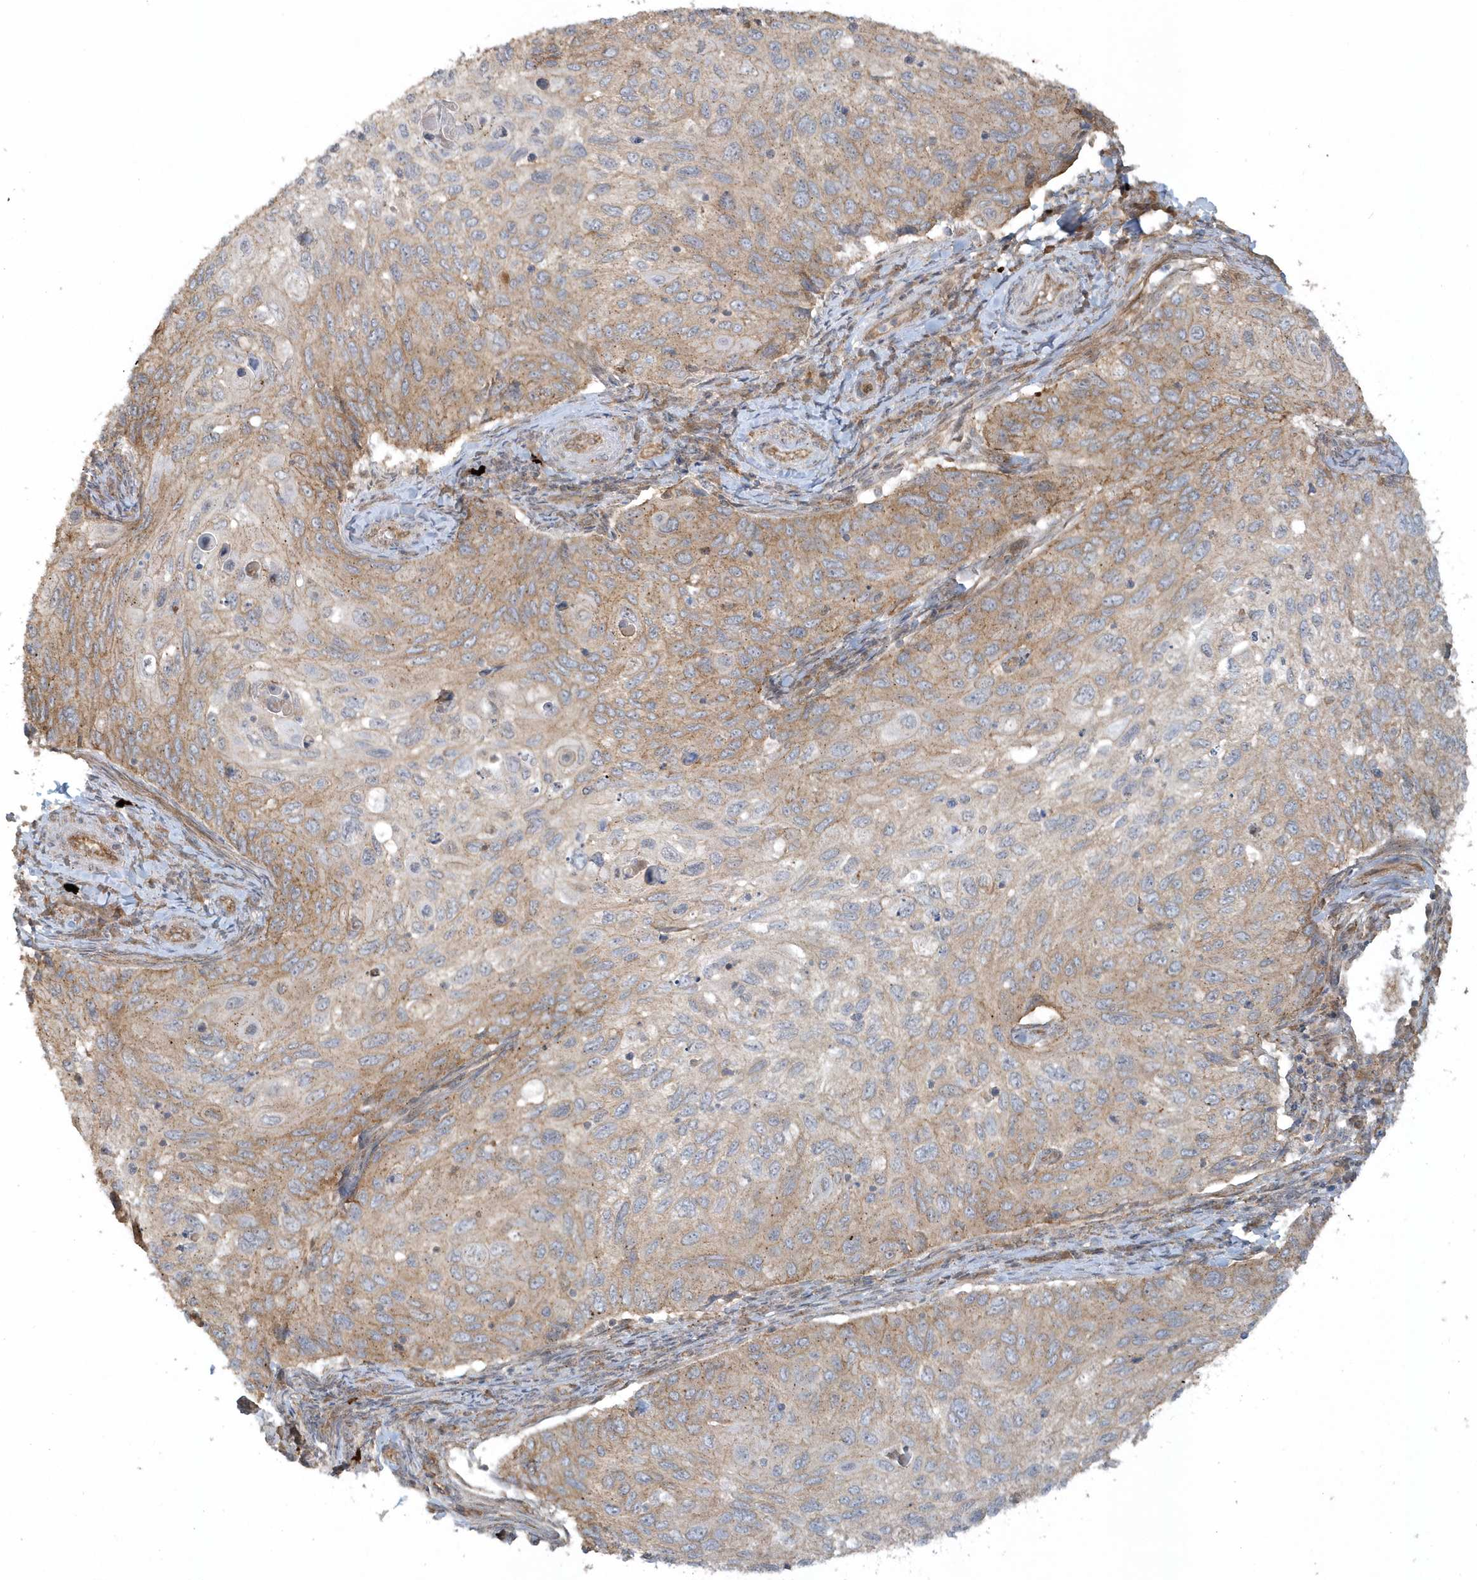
{"staining": {"intensity": "moderate", "quantity": "25%-75%", "location": "cytoplasmic/membranous"}, "tissue": "cervical cancer", "cell_type": "Tumor cells", "image_type": "cancer", "snomed": [{"axis": "morphology", "description": "Squamous cell carcinoma, NOS"}, {"axis": "topography", "description": "Cervix"}], "caption": "Cervical cancer stained for a protein shows moderate cytoplasmic/membranous positivity in tumor cells. (DAB IHC with brightfield microscopy, high magnification).", "gene": "STIM2", "patient": {"sex": "female", "age": 70}}